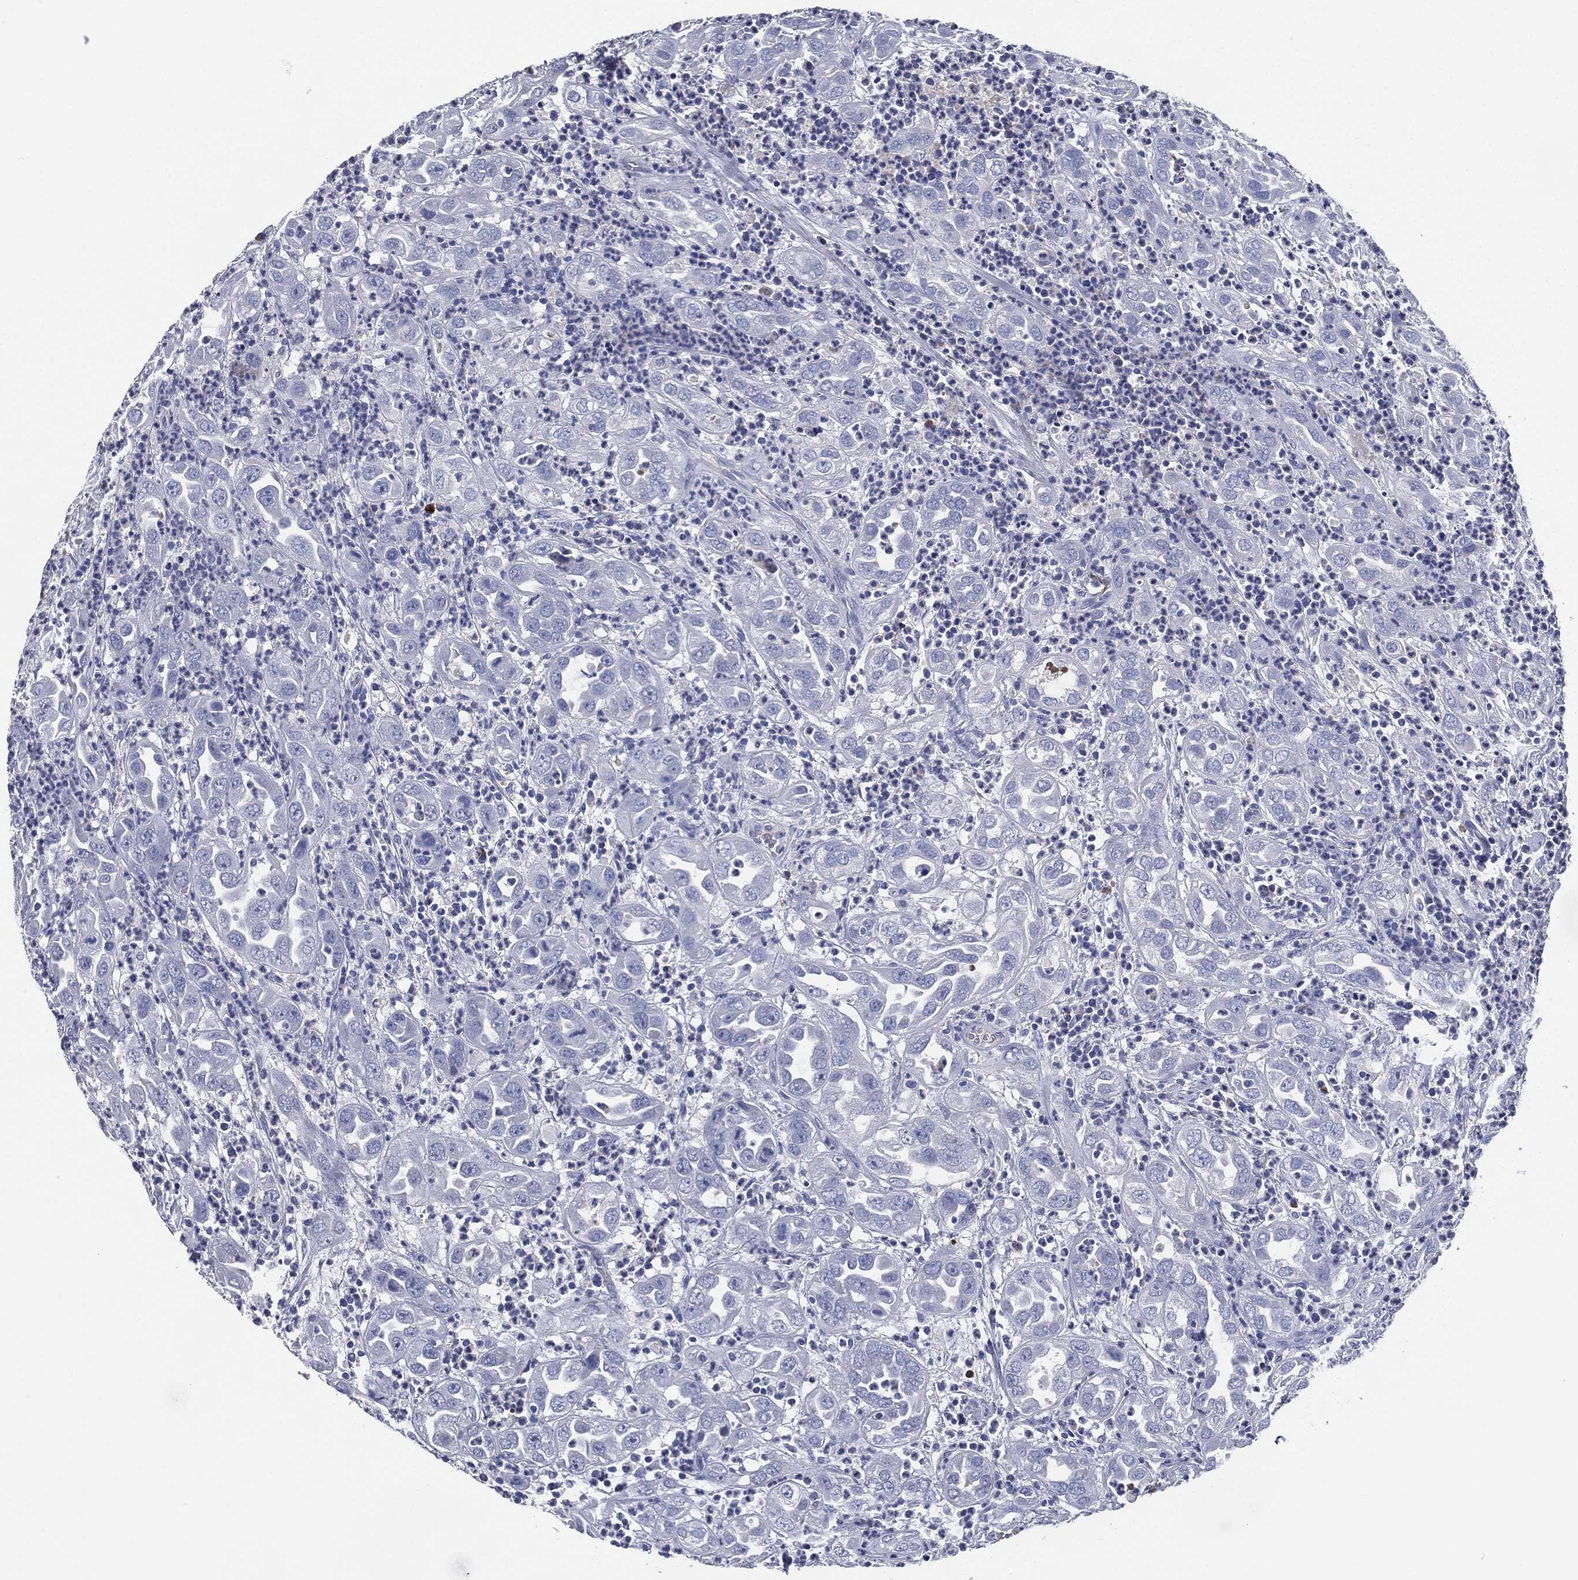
{"staining": {"intensity": "negative", "quantity": "none", "location": "none"}, "tissue": "urothelial cancer", "cell_type": "Tumor cells", "image_type": "cancer", "snomed": [{"axis": "morphology", "description": "Urothelial carcinoma, High grade"}, {"axis": "topography", "description": "Urinary bladder"}], "caption": "Immunohistochemistry (IHC) photomicrograph of neoplastic tissue: high-grade urothelial carcinoma stained with DAB shows no significant protein positivity in tumor cells.", "gene": "CD27", "patient": {"sex": "female", "age": 41}}